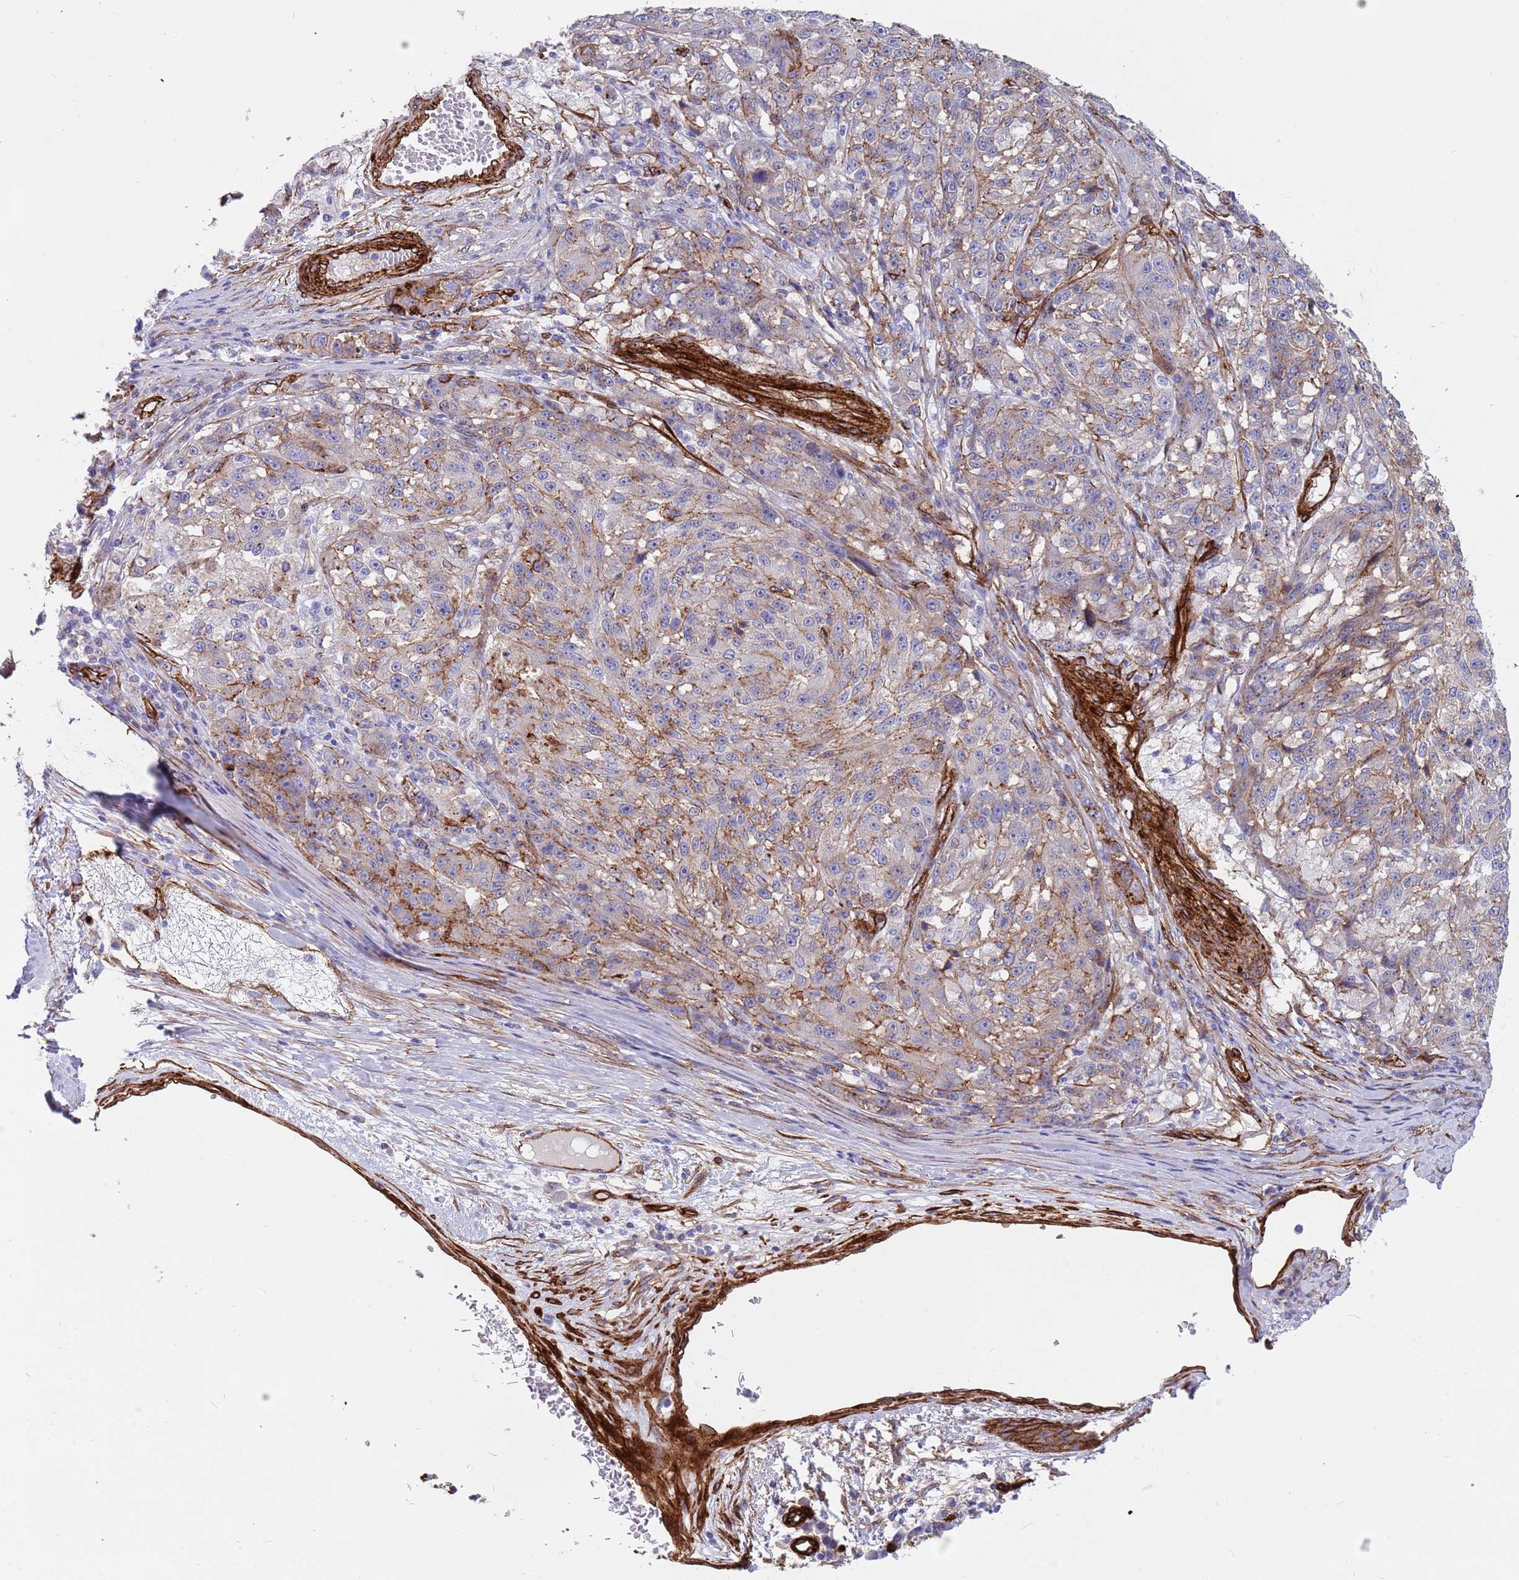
{"staining": {"intensity": "weak", "quantity": "25%-75%", "location": "cytoplasmic/membranous"}, "tissue": "melanoma", "cell_type": "Tumor cells", "image_type": "cancer", "snomed": [{"axis": "morphology", "description": "Malignant melanoma, NOS"}, {"axis": "topography", "description": "Skin"}], "caption": "Human malignant melanoma stained with a protein marker demonstrates weak staining in tumor cells.", "gene": "CAV2", "patient": {"sex": "male", "age": 53}}